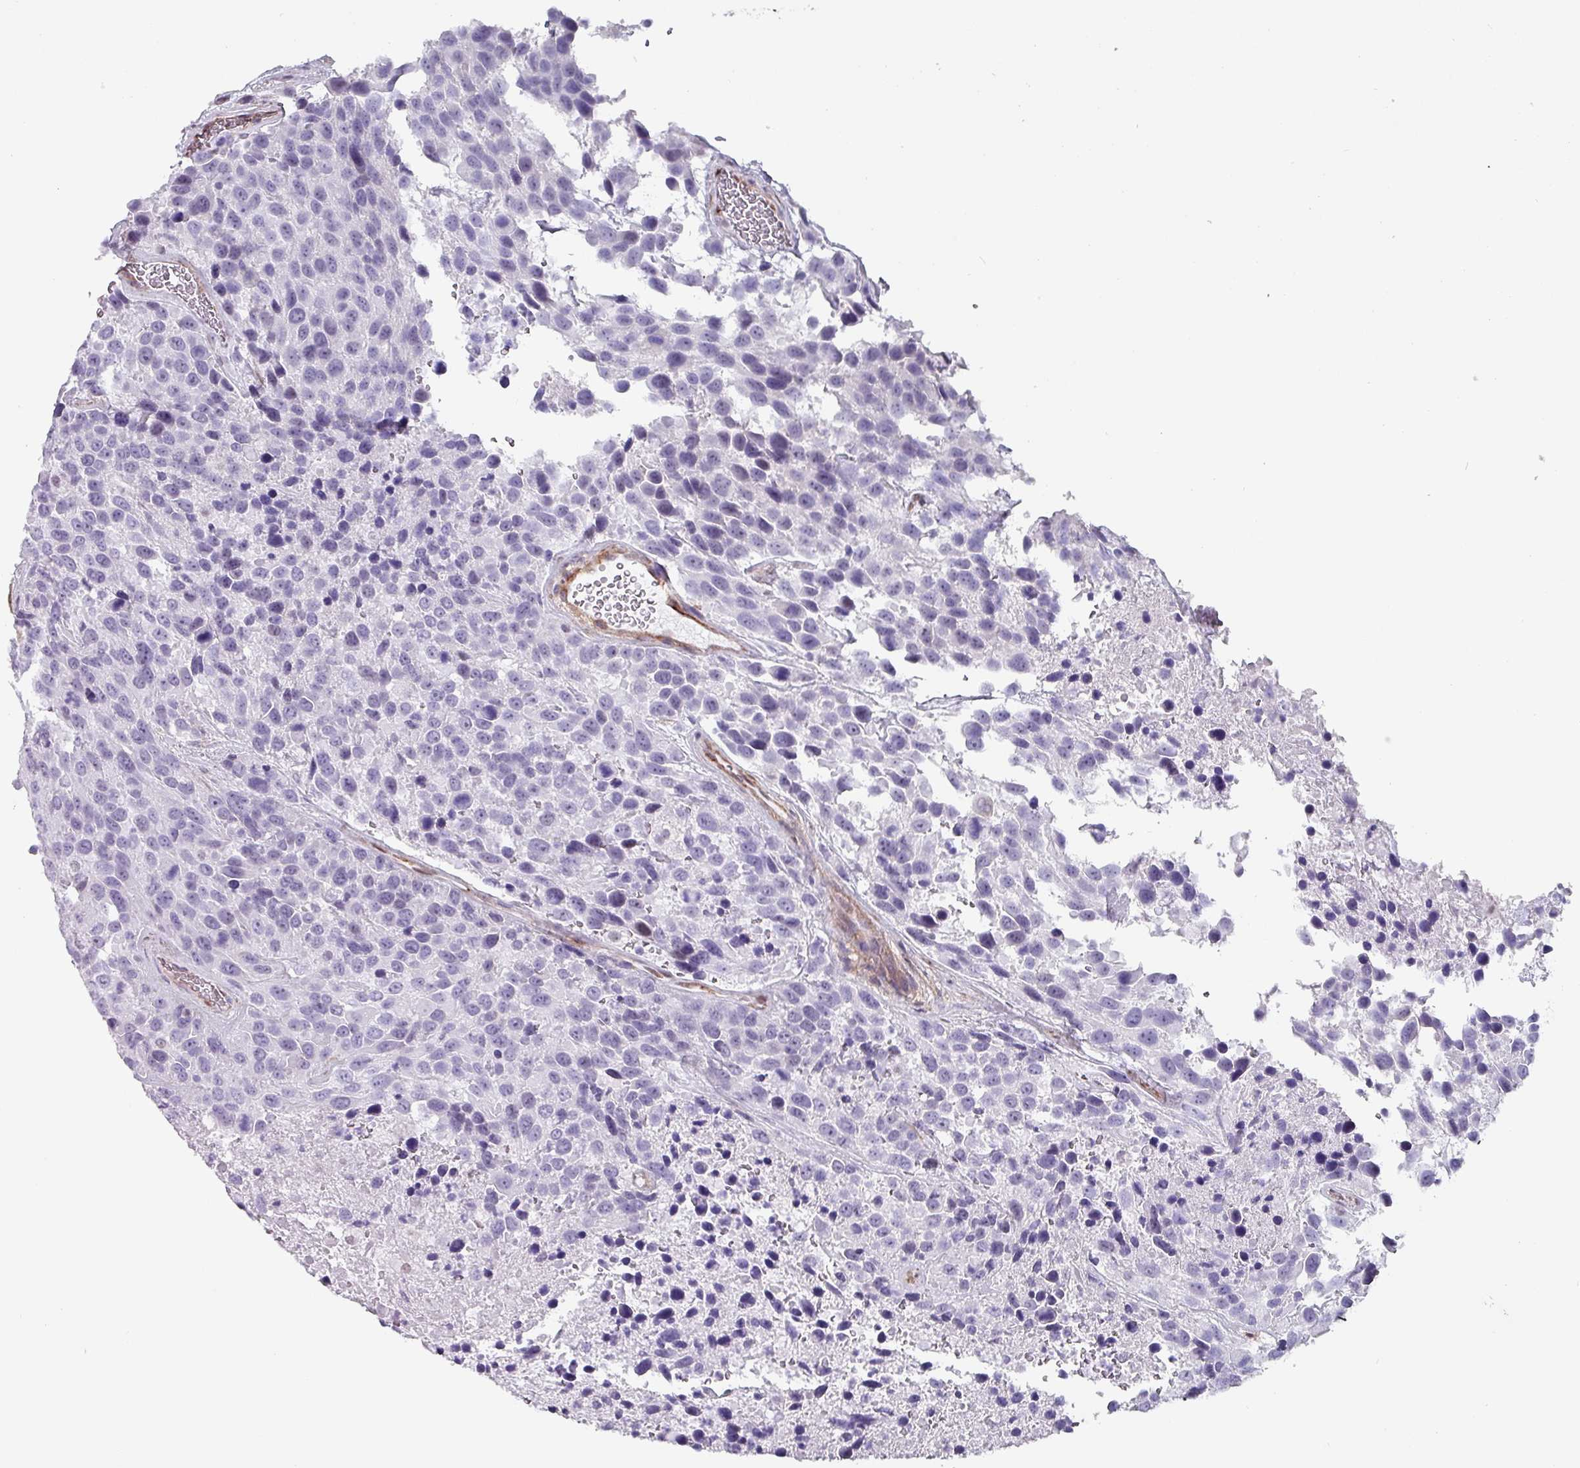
{"staining": {"intensity": "negative", "quantity": "none", "location": "none"}, "tissue": "urothelial cancer", "cell_type": "Tumor cells", "image_type": "cancer", "snomed": [{"axis": "morphology", "description": "Urothelial carcinoma, High grade"}, {"axis": "topography", "description": "Urinary bladder"}], "caption": "An immunohistochemistry (IHC) histopathology image of high-grade urothelial carcinoma is shown. There is no staining in tumor cells of high-grade urothelial carcinoma.", "gene": "ZNF816-ZNF321P", "patient": {"sex": "female", "age": 70}}